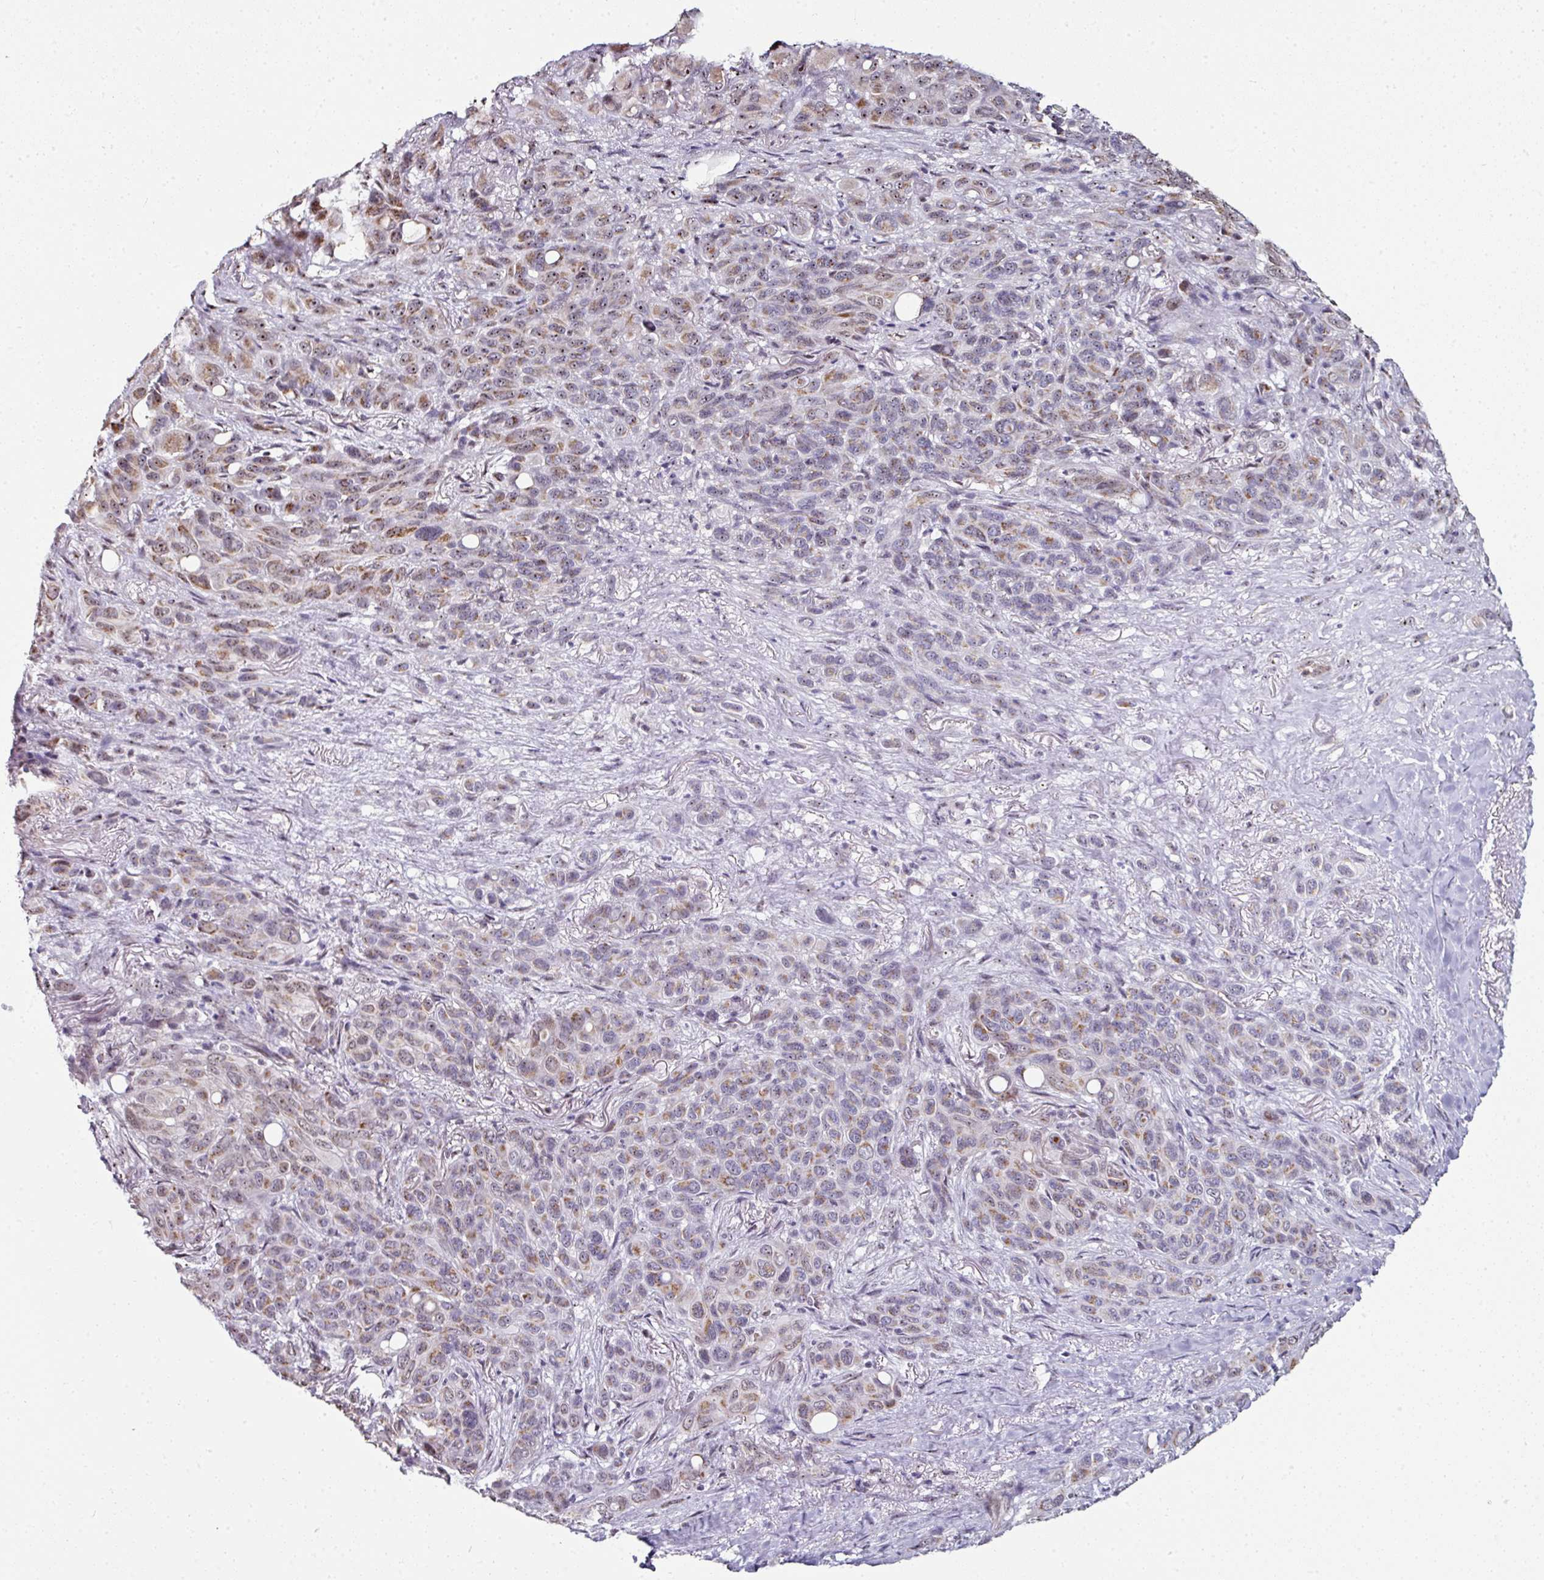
{"staining": {"intensity": "moderate", "quantity": "<25%", "location": "cytoplasmic/membranous,nuclear"}, "tissue": "melanoma", "cell_type": "Tumor cells", "image_type": "cancer", "snomed": [{"axis": "morphology", "description": "Malignant melanoma, Metastatic site"}, {"axis": "topography", "description": "Lung"}], "caption": "Immunohistochemistry (IHC) (DAB (3,3'-diaminobenzidine)) staining of human malignant melanoma (metastatic site) reveals moderate cytoplasmic/membranous and nuclear protein expression in about <25% of tumor cells. (Brightfield microscopy of DAB IHC at high magnification).", "gene": "NACC2", "patient": {"sex": "male", "age": 48}}